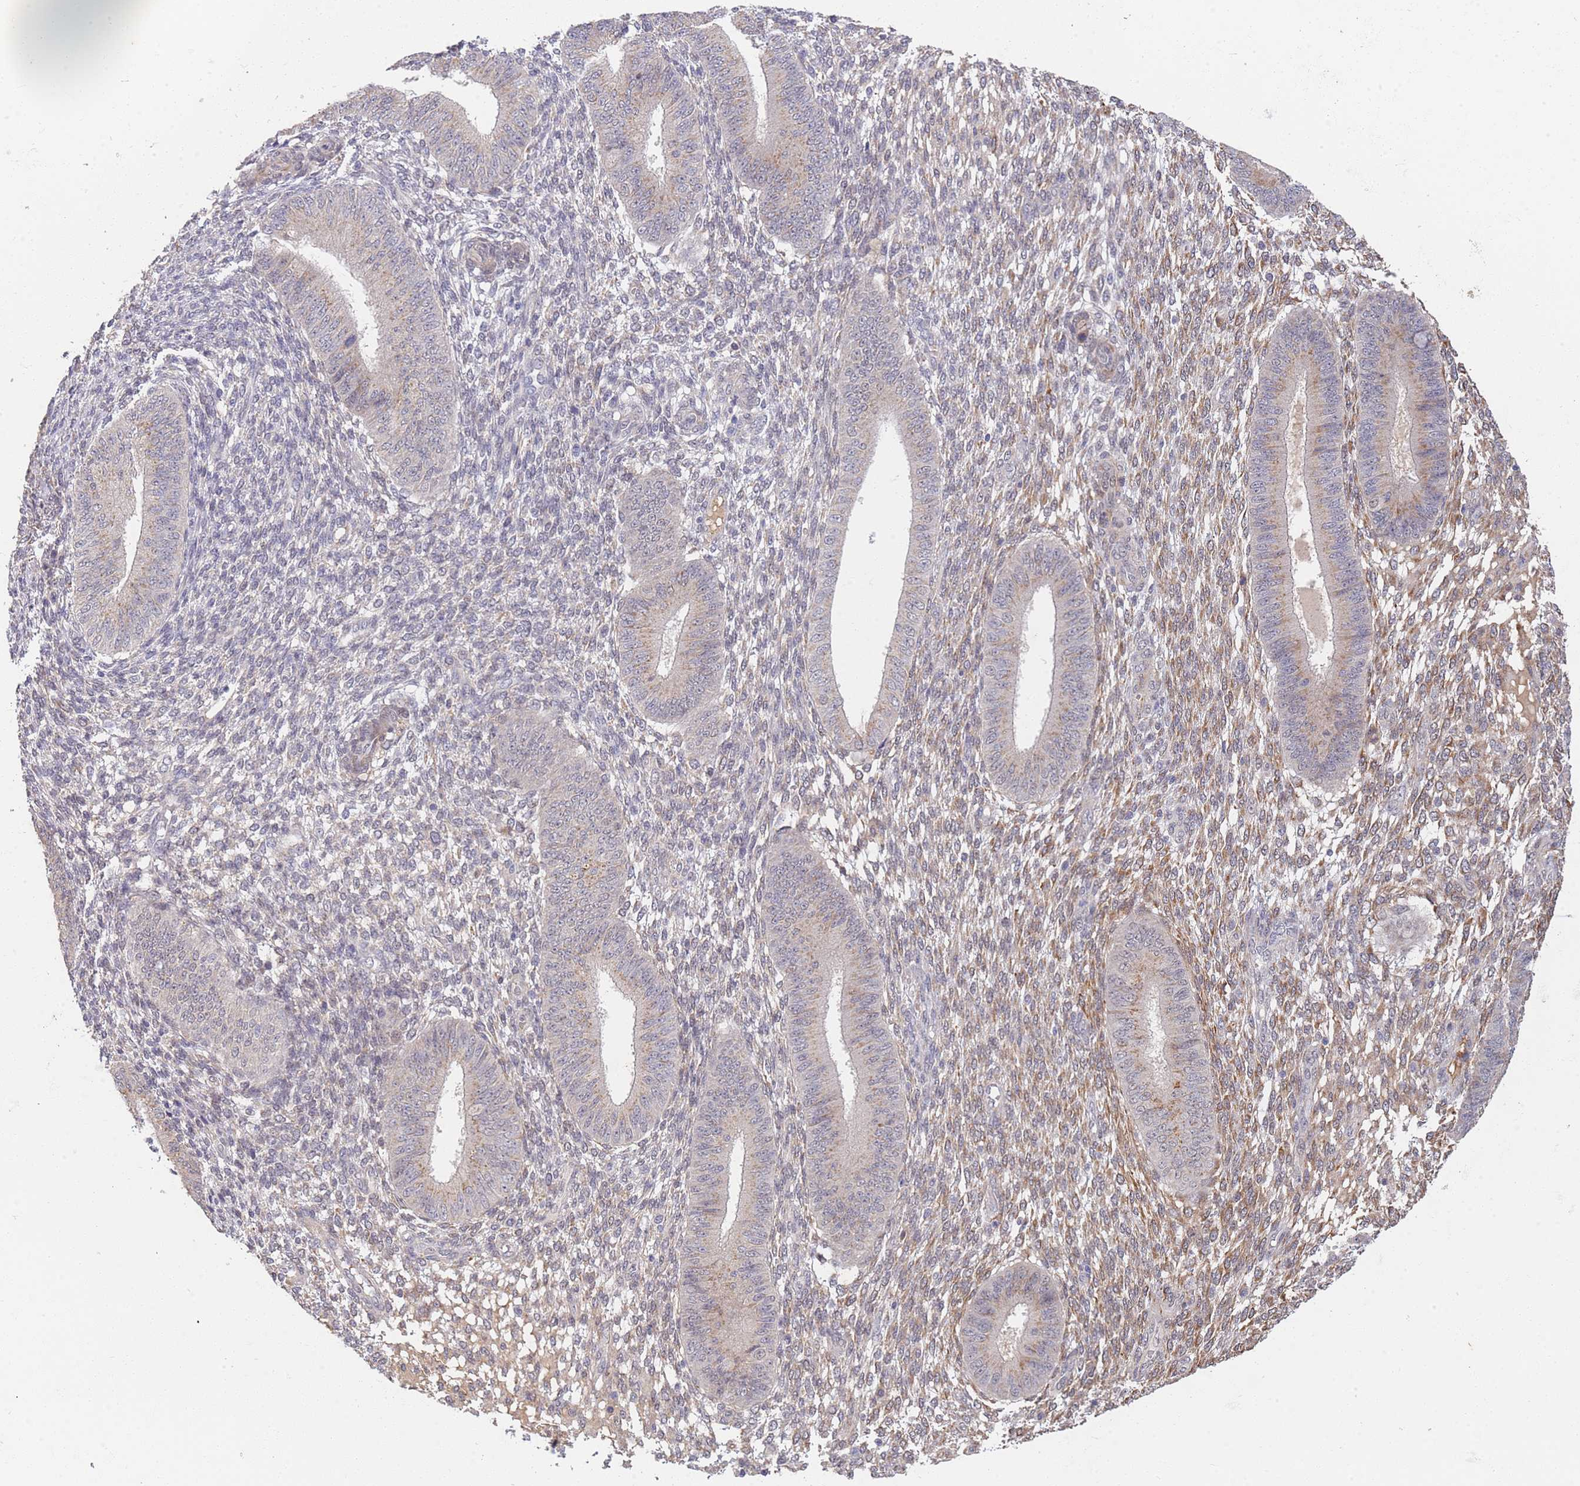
{"staining": {"intensity": "moderate", "quantity": "<25%", "location": "cytoplasmic/membranous"}, "tissue": "endometrium", "cell_type": "Cells in endometrial stroma", "image_type": "normal", "snomed": [{"axis": "morphology", "description": "Normal tissue, NOS"}, {"axis": "topography", "description": "Endometrium"}], "caption": "This histopathology image demonstrates immunohistochemistry staining of benign endometrium, with low moderate cytoplasmic/membranous positivity in about <25% of cells in endometrial stroma.", "gene": "B4GALT4", "patient": {"sex": "female", "age": 49}}